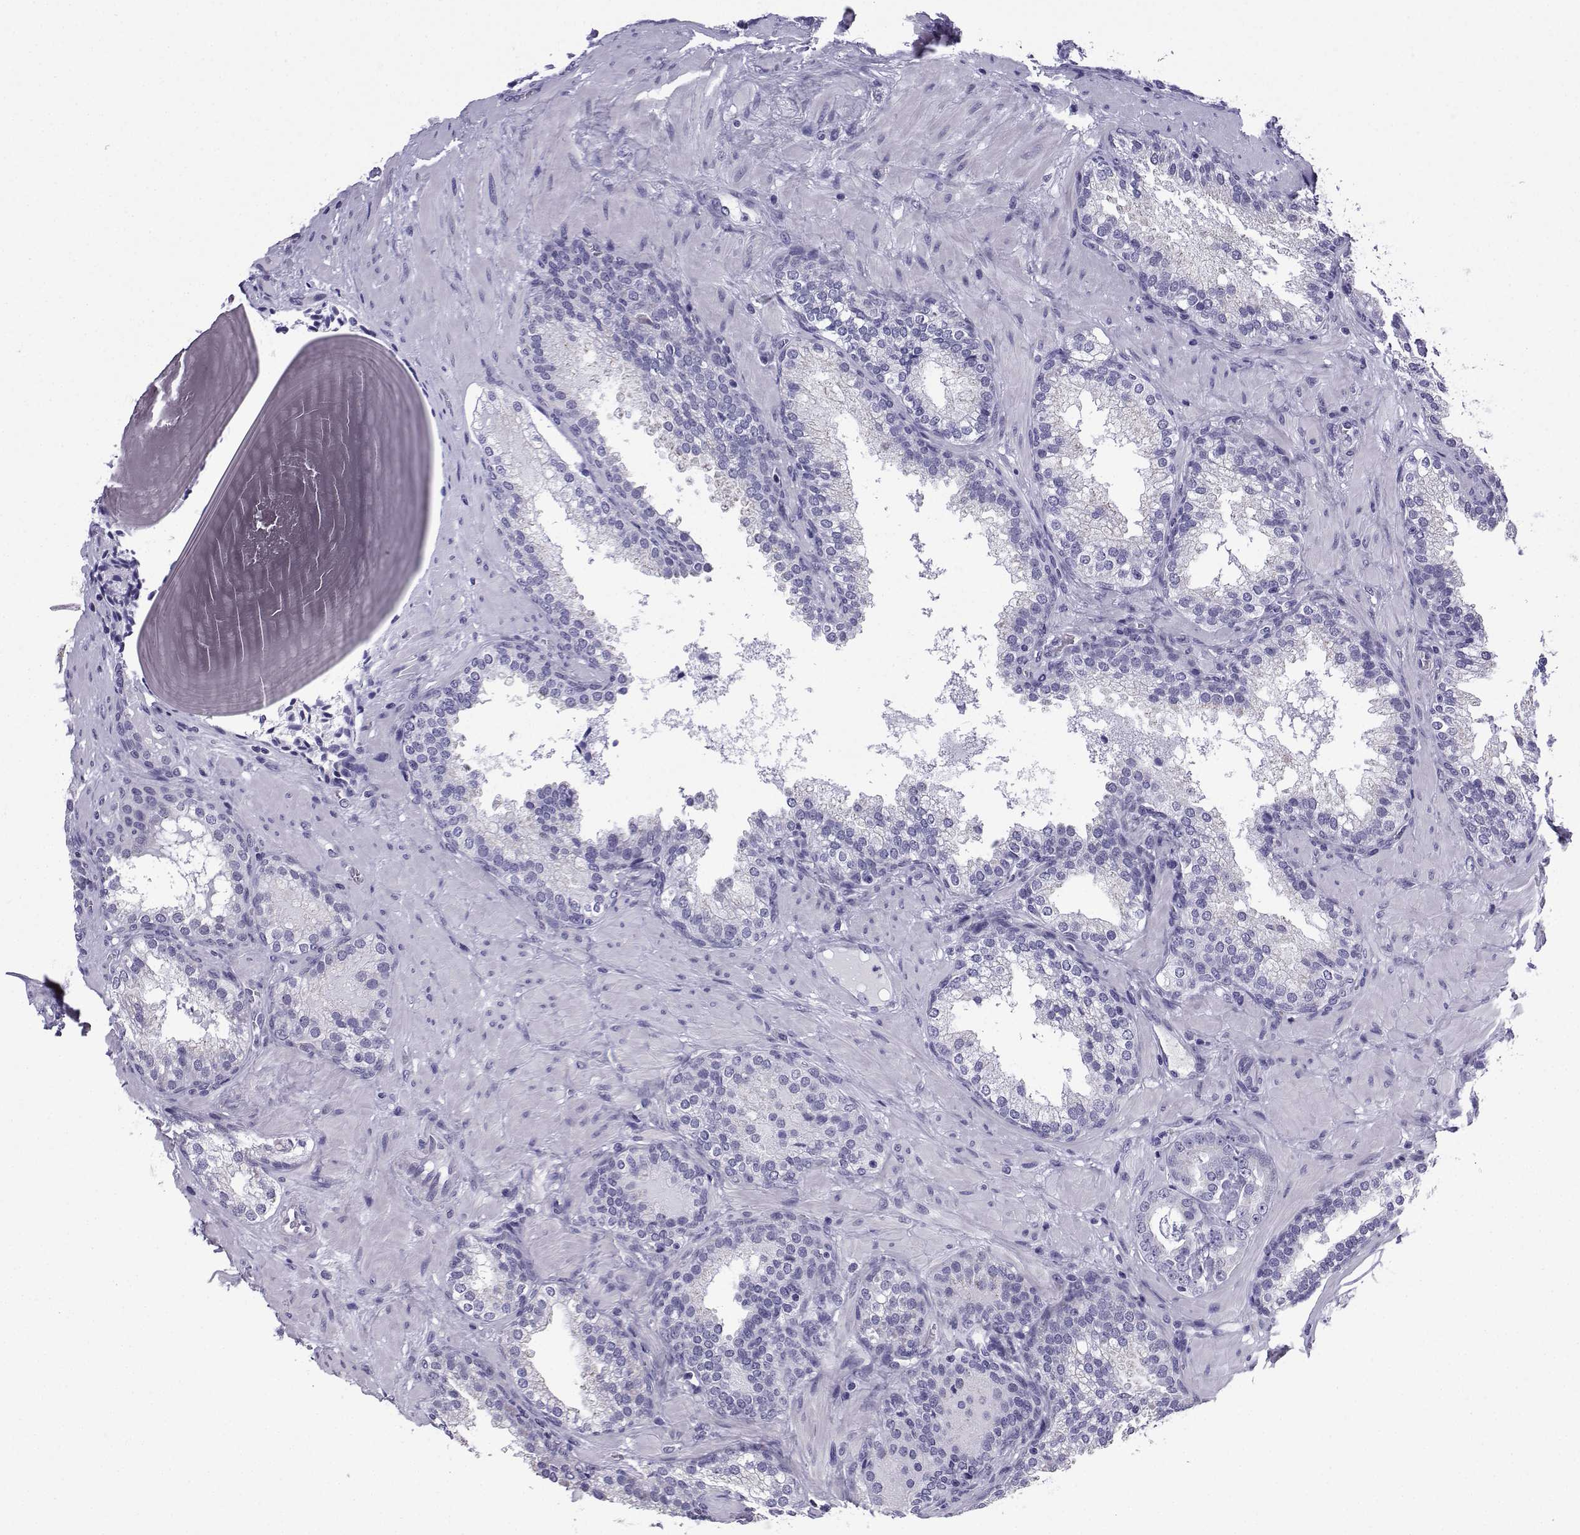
{"staining": {"intensity": "negative", "quantity": "none", "location": "none"}, "tissue": "prostate cancer", "cell_type": "Tumor cells", "image_type": "cancer", "snomed": [{"axis": "morphology", "description": "Adenocarcinoma, Low grade"}, {"axis": "topography", "description": "Prostate"}], "caption": "This histopathology image is of prostate cancer (adenocarcinoma (low-grade)) stained with IHC to label a protein in brown with the nuclei are counter-stained blue. There is no staining in tumor cells.", "gene": "ACRBP", "patient": {"sex": "male", "age": 60}}